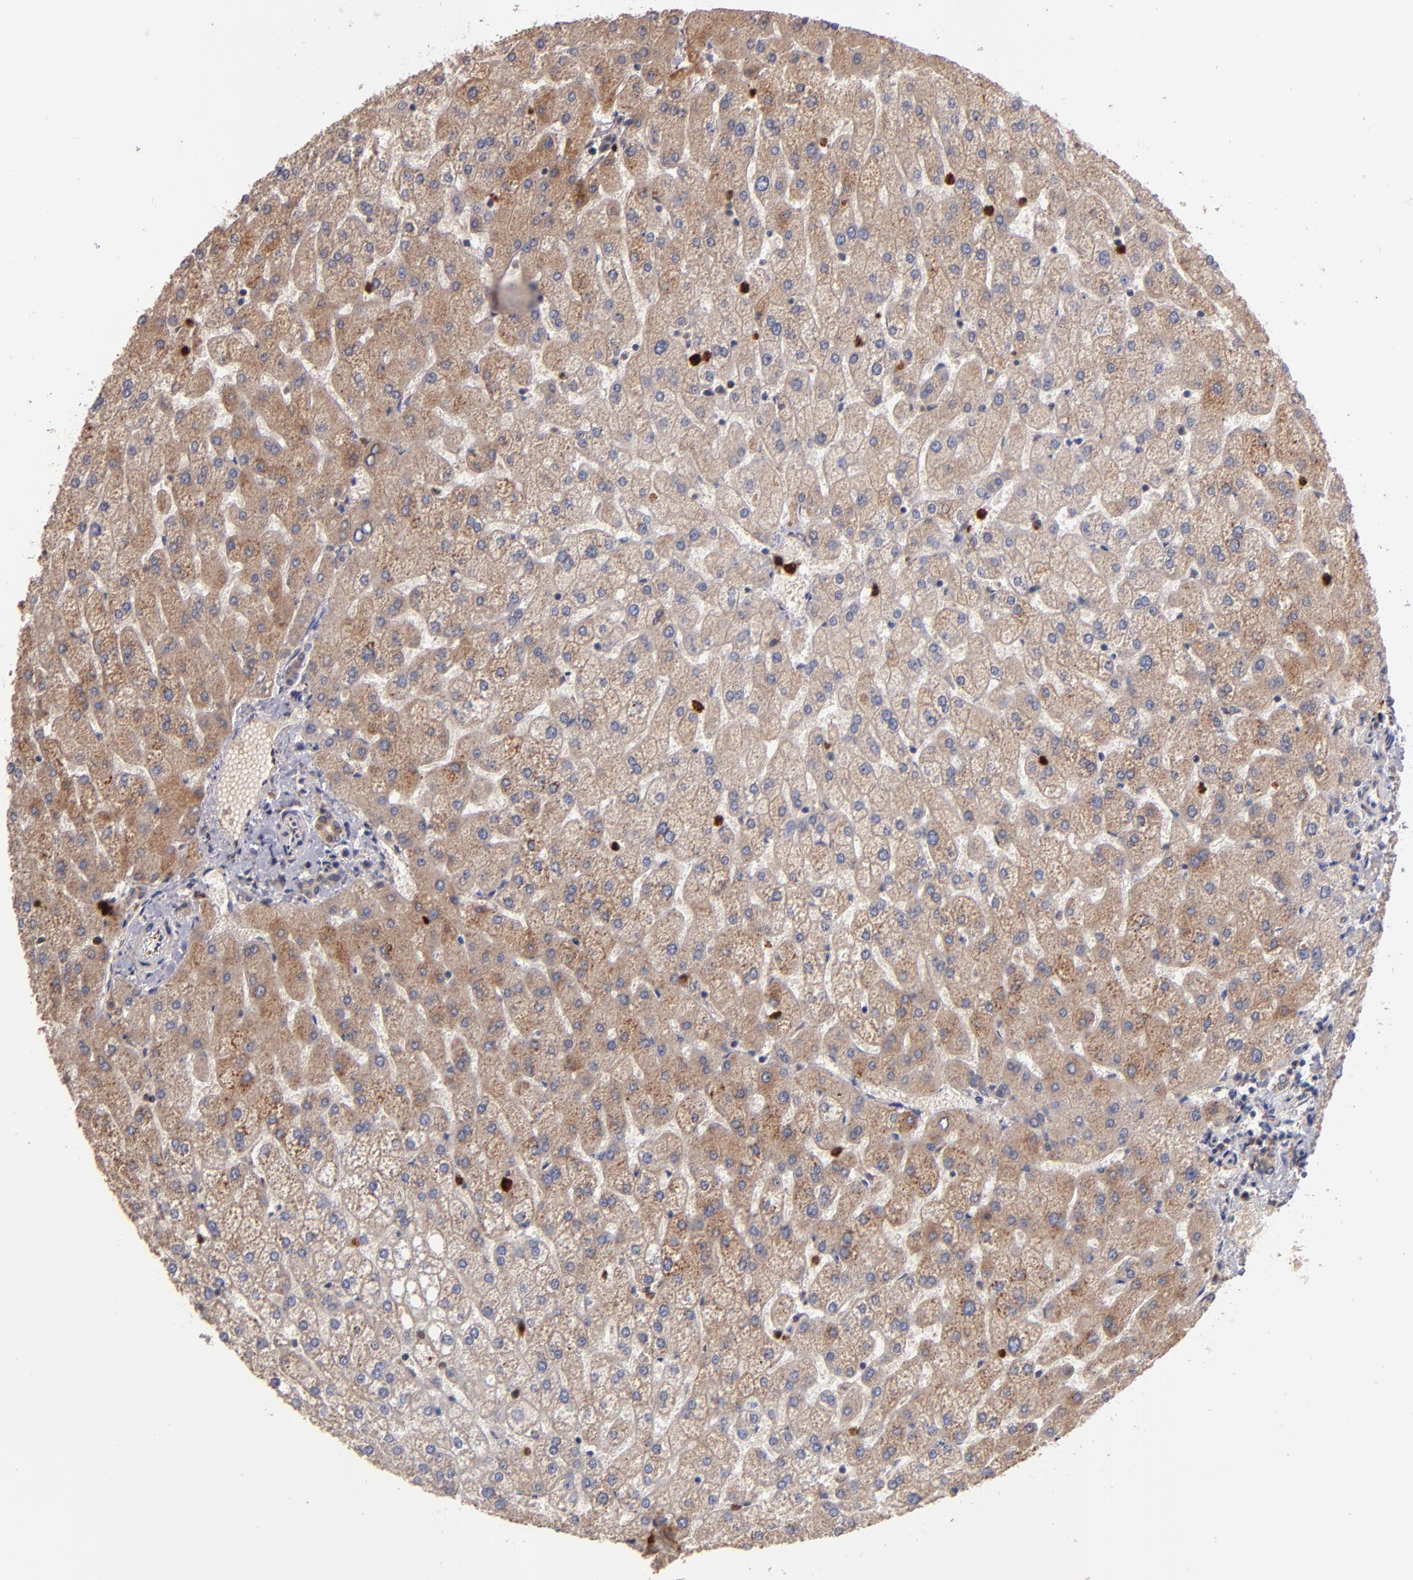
{"staining": {"intensity": "weak", "quantity": ">75%", "location": "cytoplasmic/membranous"}, "tissue": "liver", "cell_type": "Cholangiocytes", "image_type": "normal", "snomed": [{"axis": "morphology", "description": "Normal tissue, NOS"}, {"axis": "topography", "description": "Liver"}], "caption": "Human liver stained for a protein (brown) displays weak cytoplasmic/membranous positive positivity in about >75% of cholangiocytes.", "gene": "DIABLO", "patient": {"sex": "female", "age": 32}}